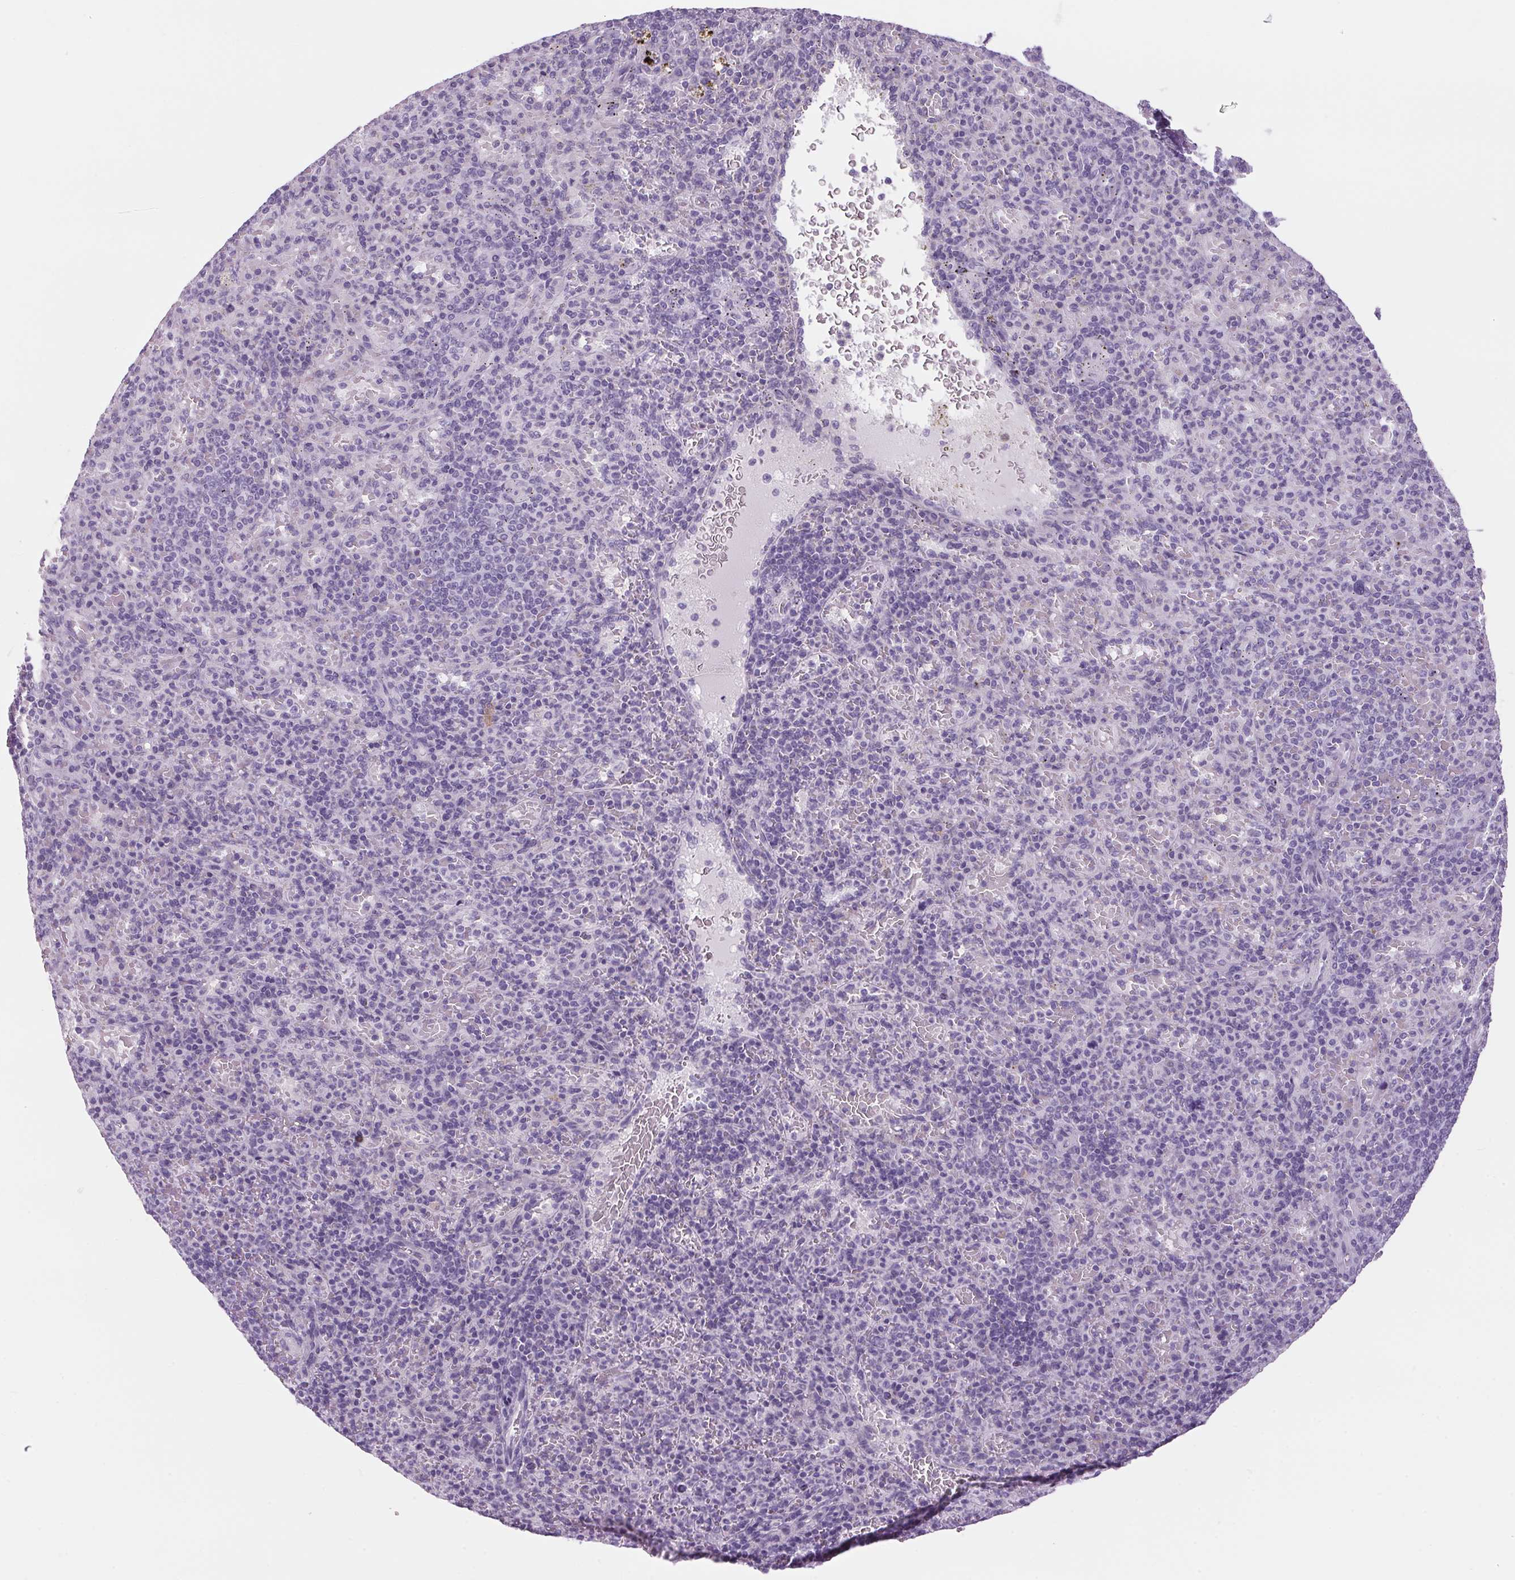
{"staining": {"intensity": "negative", "quantity": "none", "location": "none"}, "tissue": "spleen", "cell_type": "Cells in red pulp", "image_type": "normal", "snomed": [{"axis": "morphology", "description": "Normal tissue, NOS"}, {"axis": "topography", "description": "Spleen"}], "caption": "Image shows no protein positivity in cells in red pulp of unremarkable spleen. (DAB immunohistochemistry (IHC) with hematoxylin counter stain).", "gene": "PPP1R1A", "patient": {"sex": "female", "age": 74}}